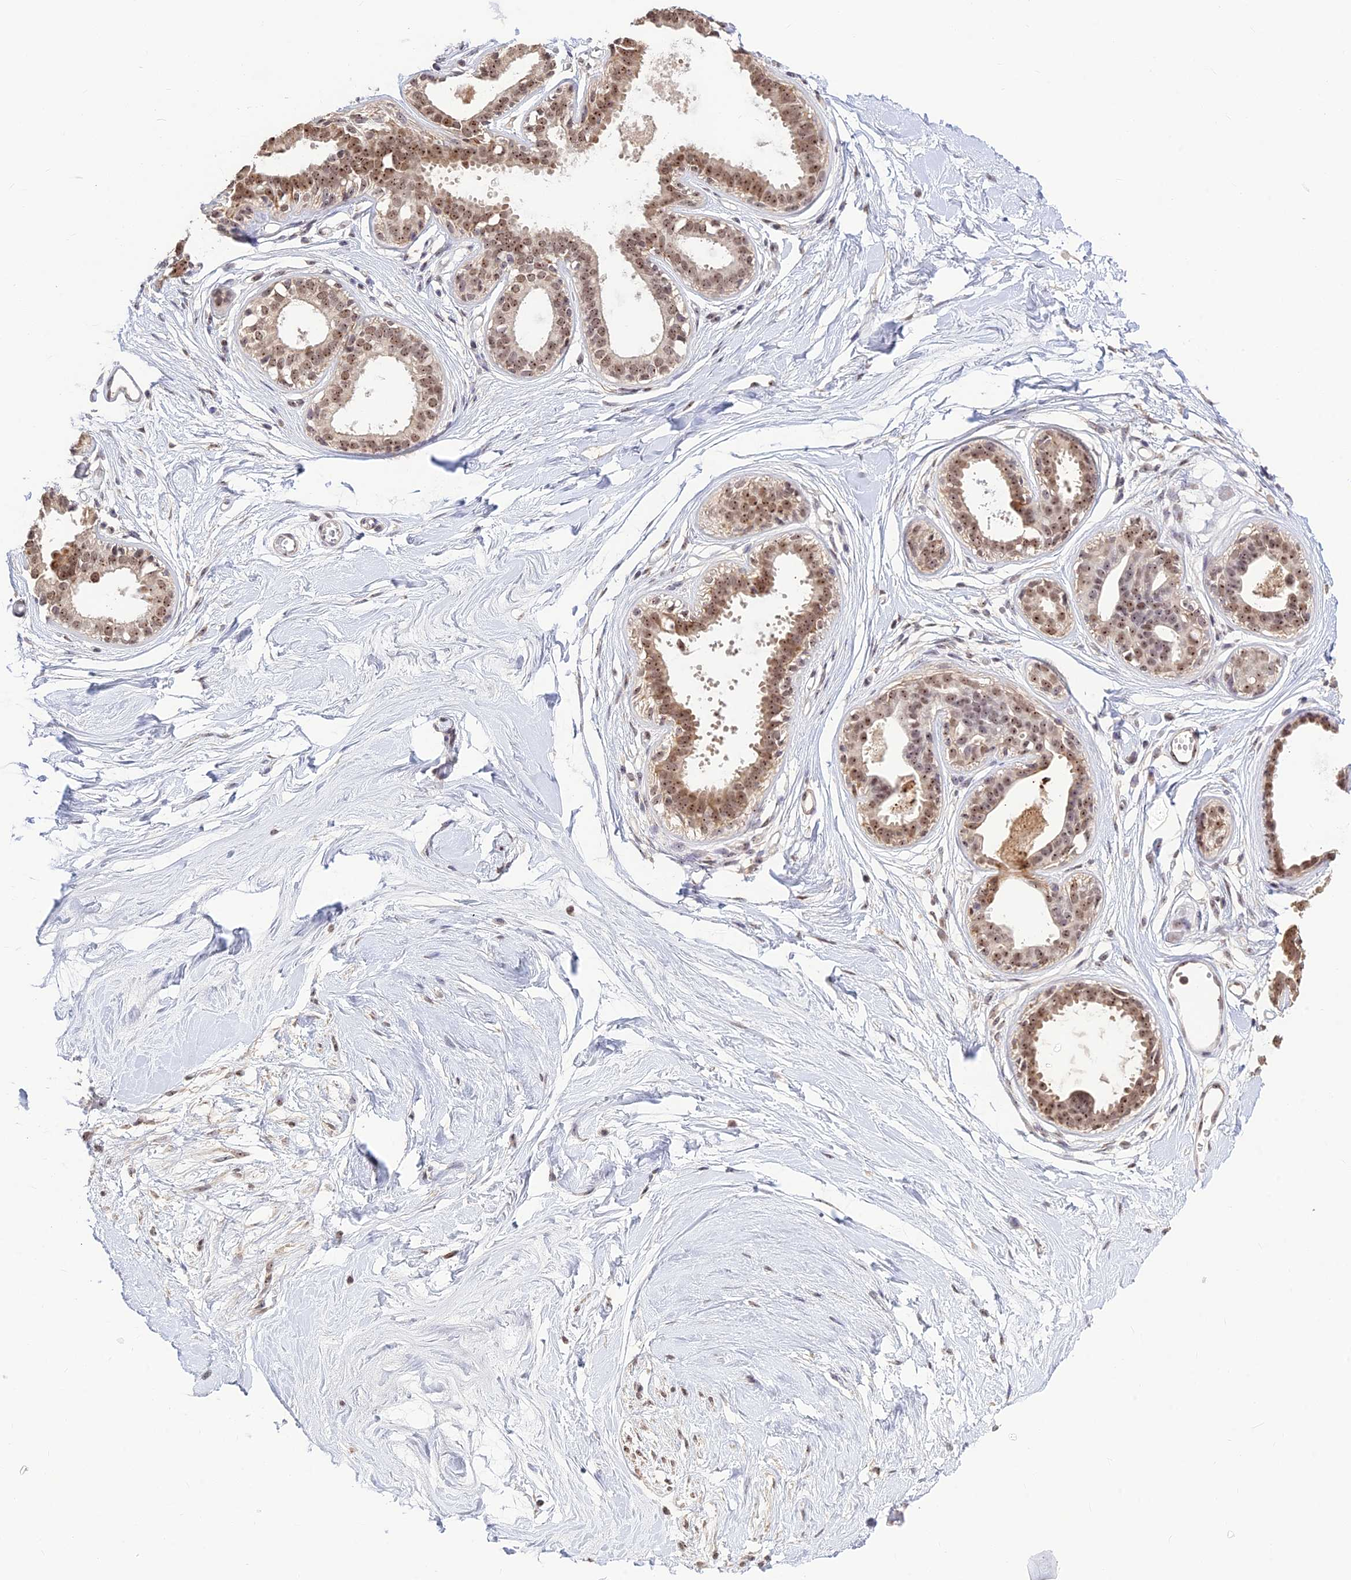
{"staining": {"intensity": "negative", "quantity": "none", "location": "none"}, "tissue": "breast", "cell_type": "Adipocytes", "image_type": "normal", "snomed": [{"axis": "morphology", "description": "Normal tissue, NOS"}, {"axis": "topography", "description": "Breast"}], "caption": "An image of breast stained for a protein reveals no brown staining in adipocytes.", "gene": "POLR1G", "patient": {"sex": "female", "age": 45}}